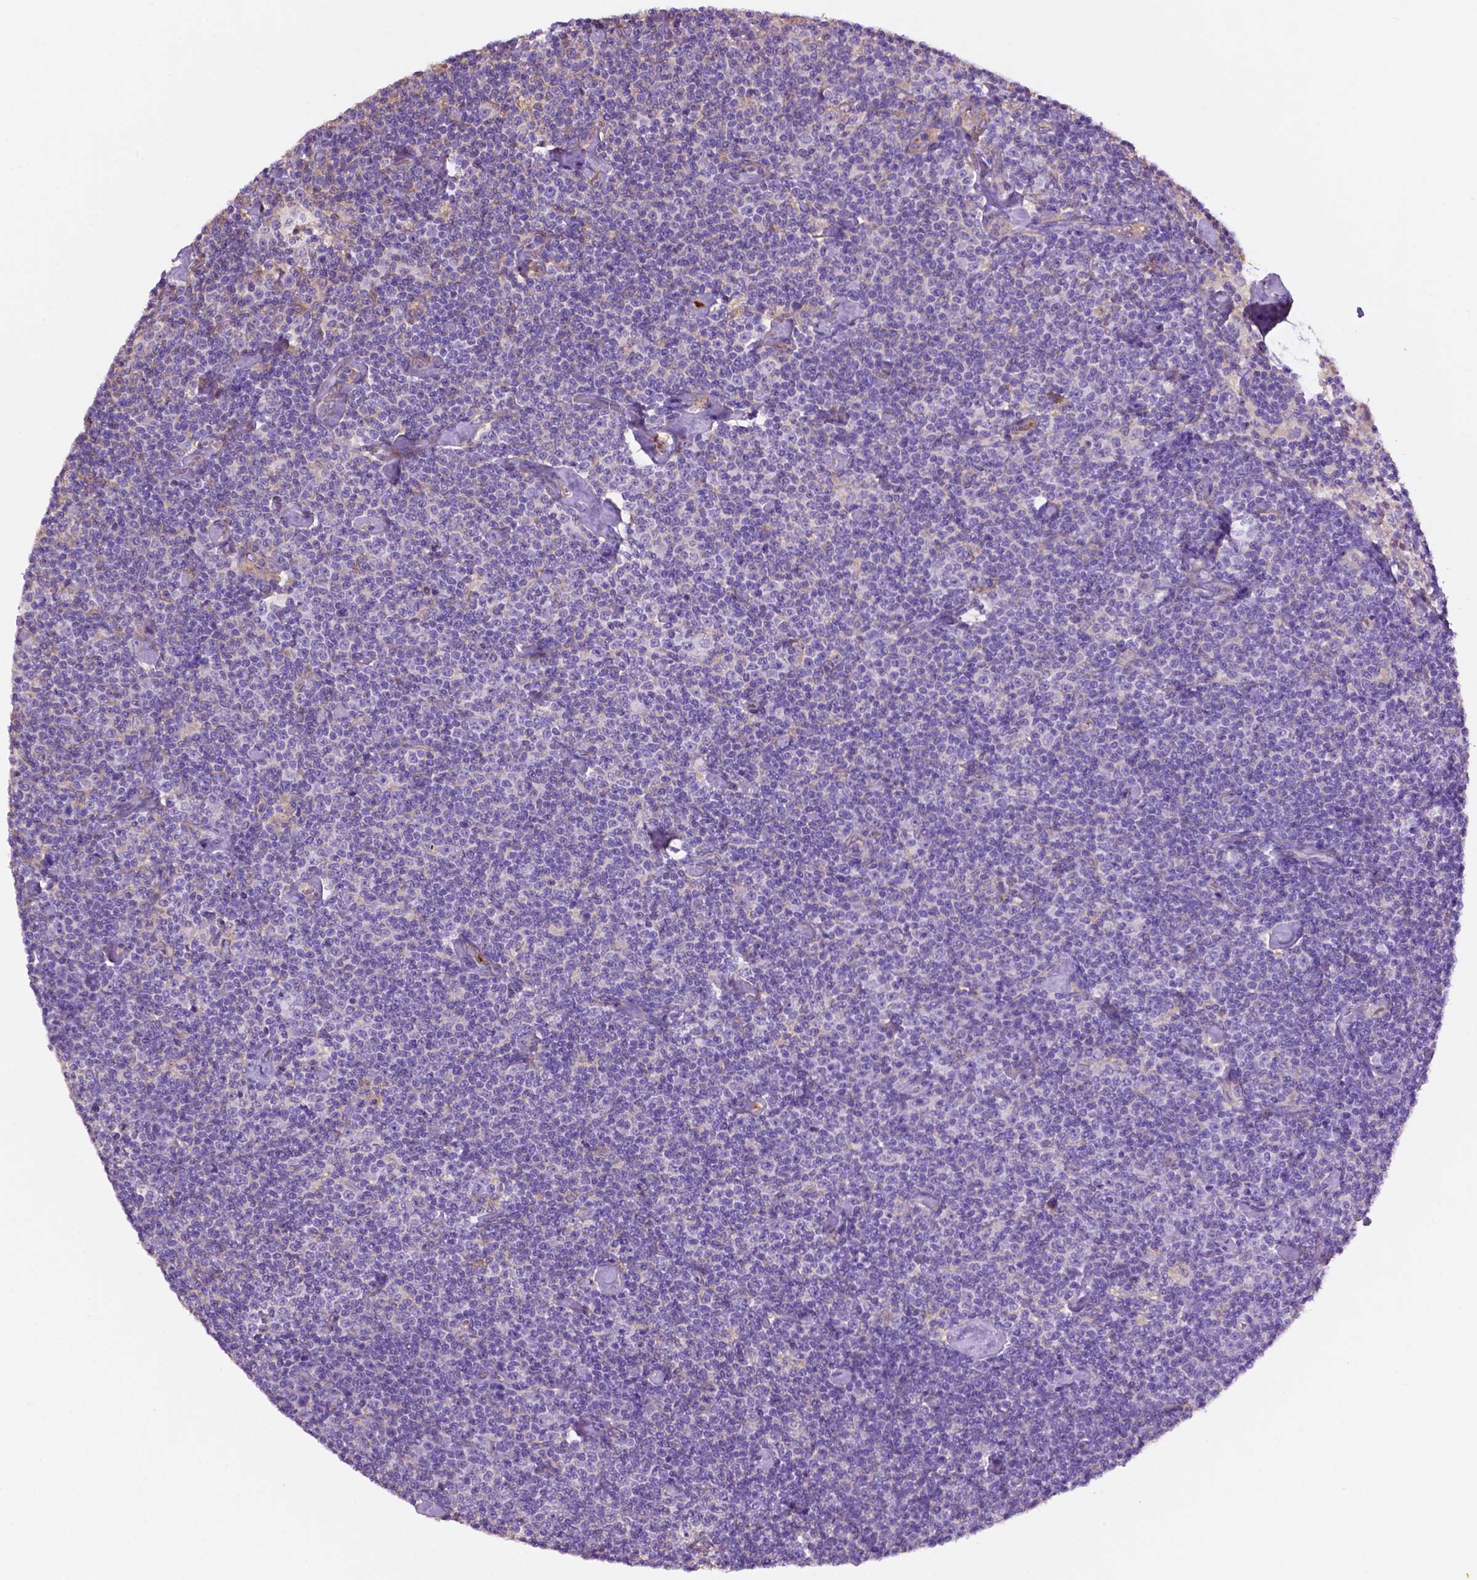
{"staining": {"intensity": "negative", "quantity": "none", "location": "none"}, "tissue": "lymphoma", "cell_type": "Tumor cells", "image_type": "cancer", "snomed": [{"axis": "morphology", "description": "Malignant lymphoma, non-Hodgkin's type, Low grade"}, {"axis": "topography", "description": "Lymph node"}], "caption": "Immunohistochemistry image of neoplastic tissue: human lymphoma stained with DAB (3,3'-diaminobenzidine) demonstrates no significant protein positivity in tumor cells.", "gene": "GDPD5", "patient": {"sex": "male", "age": 81}}